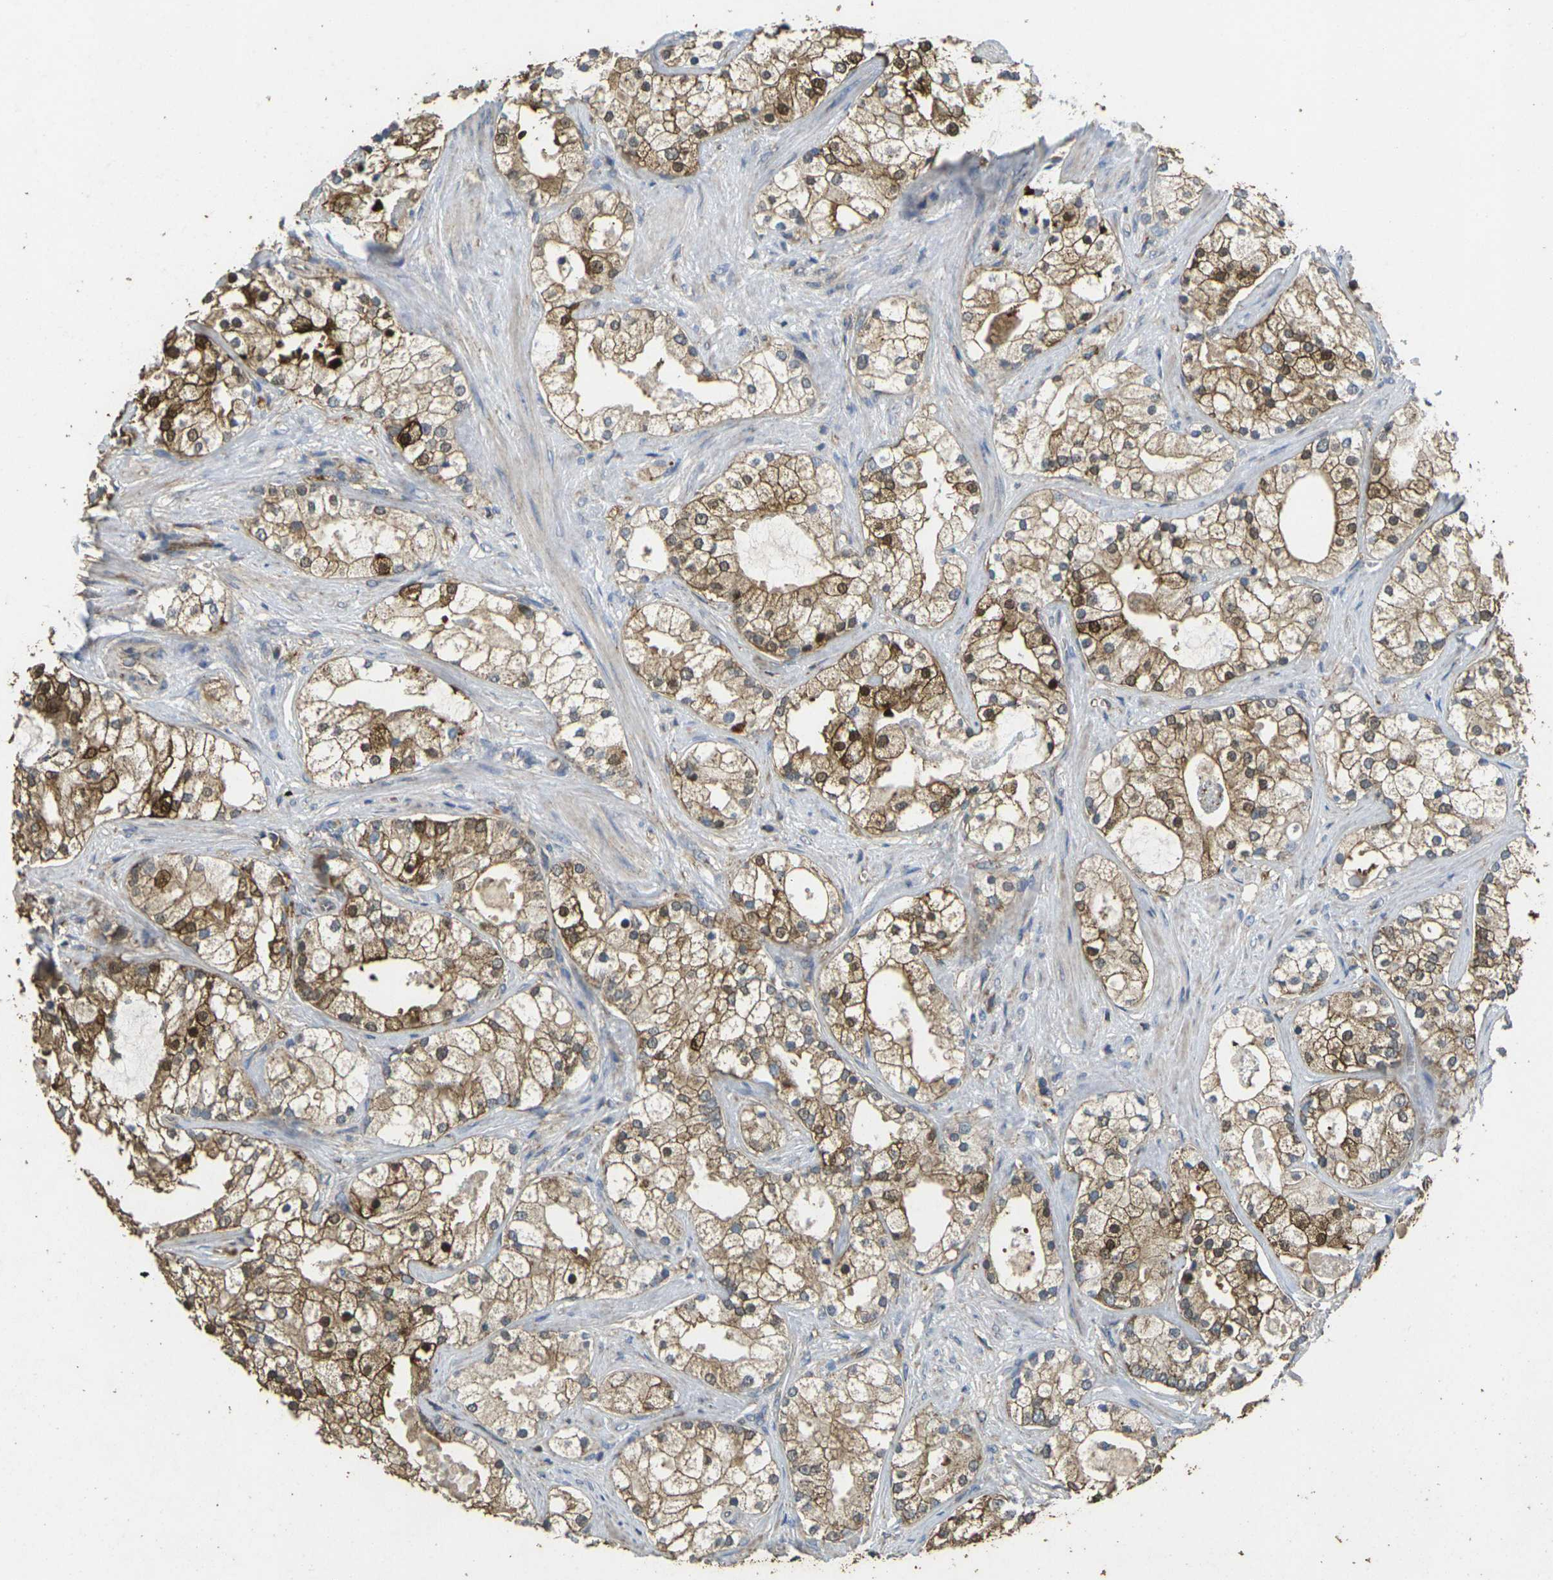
{"staining": {"intensity": "moderate", "quantity": ">75%", "location": "cytoplasmic/membranous,nuclear"}, "tissue": "prostate cancer", "cell_type": "Tumor cells", "image_type": "cancer", "snomed": [{"axis": "morphology", "description": "Adenocarcinoma, Low grade"}, {"axis": "topography", "description": "Prostate"}], "caption": "Prostate adenocarcinoma (low-grade) stained with IHC shows moderate cytoplasmic/membranous and nuclear staining in approximately >75% of tumor cells. The staining was performed using DAB (3,3'-diaminobenzidine) to visualize the protein expression in brown, while the nuclei were stained in blue with hematoxylin (Magnification: 20x).", "gene": "MAPK11", "patient": {"sex": "male", "age": 58}}